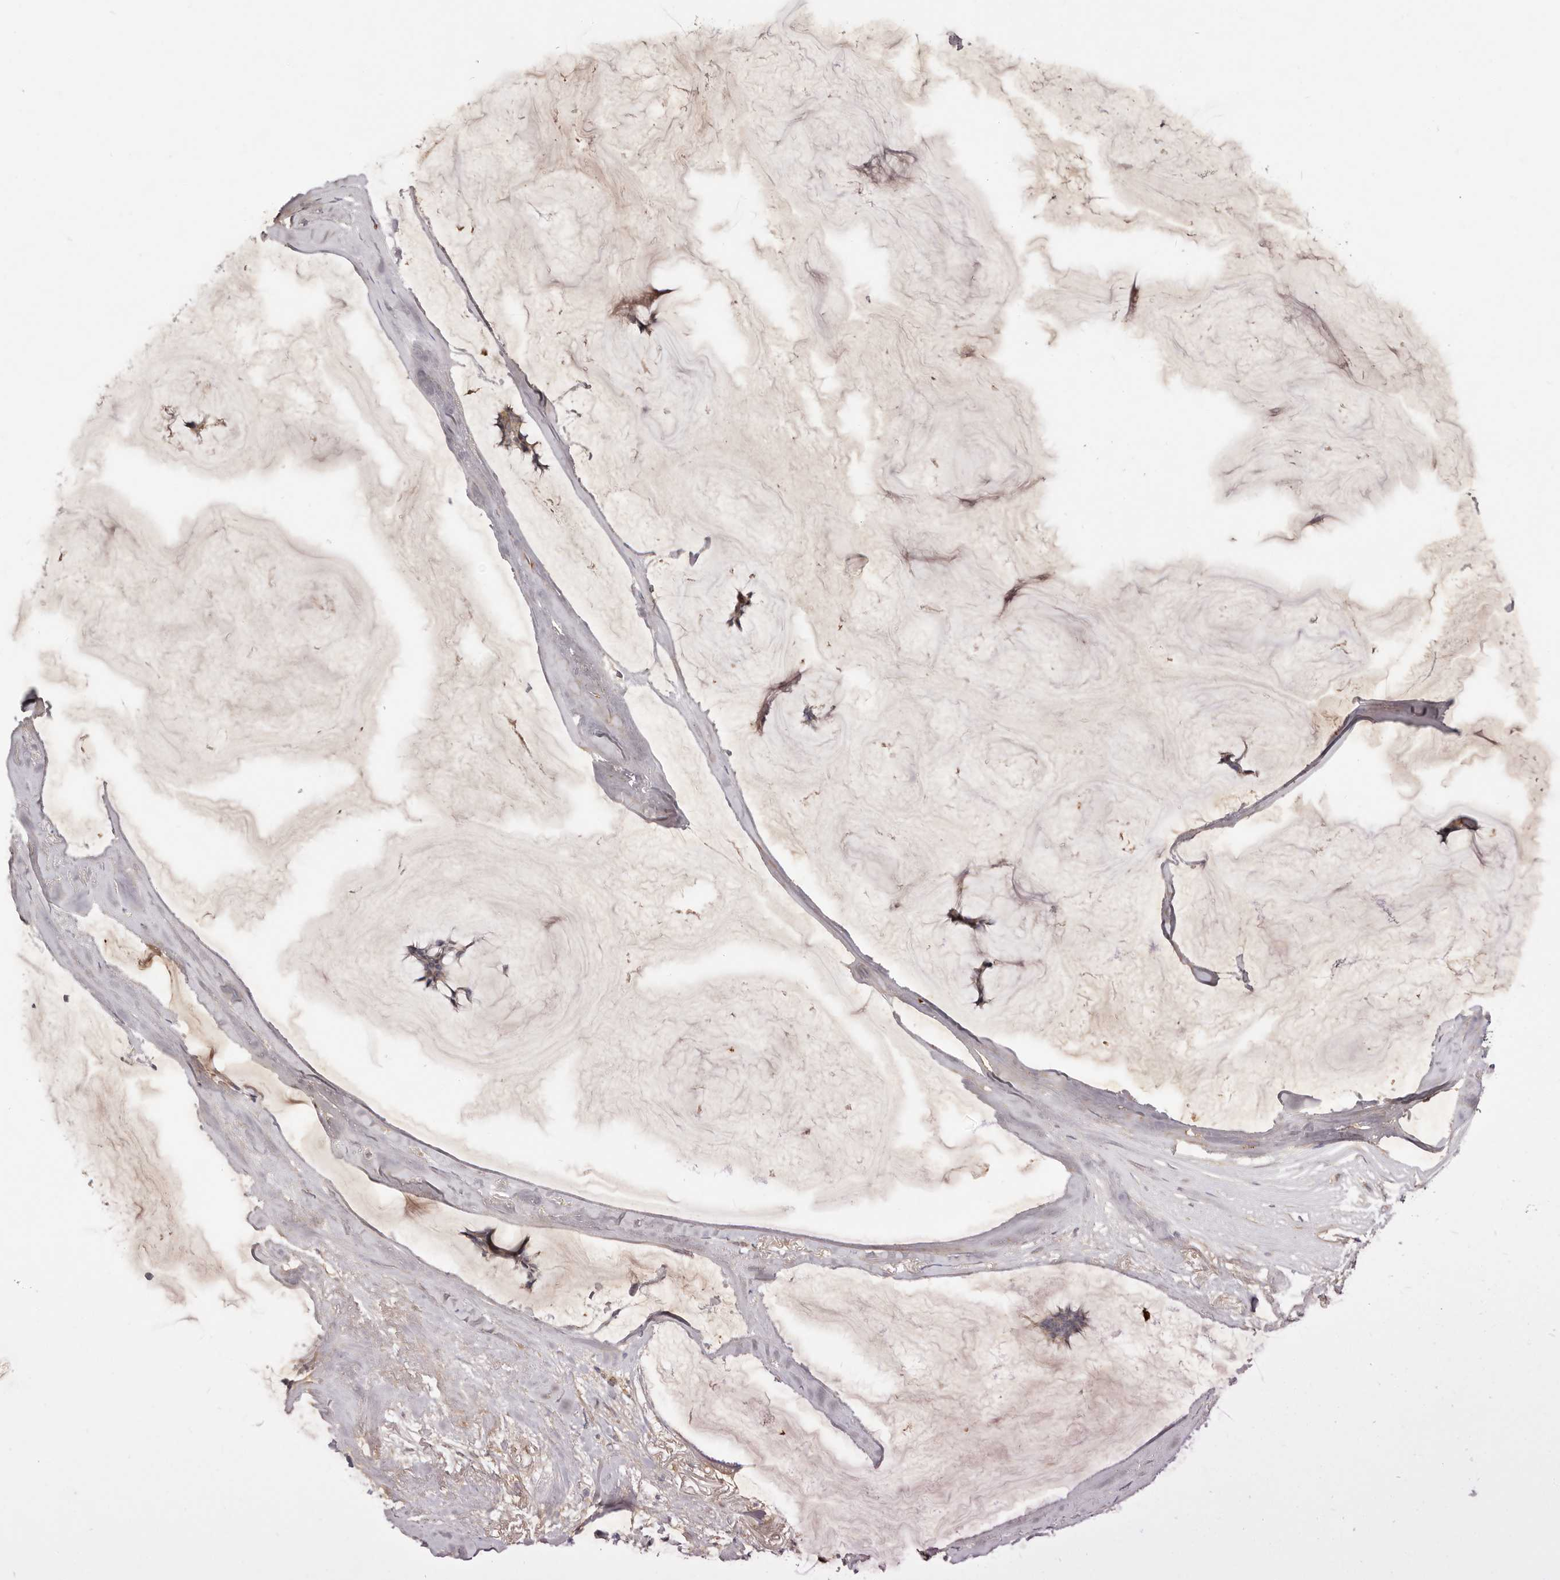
{"staining": {"intensity": "weak", "quantity": ">75%", "location": "cytoplasmic/membranous"}, "tissue": "breast cancer", "cell_type": "Tumor cells", "image_type": "cancer", "snomed": [{"axis": "morphology", "description": "Duct carcinoma"}, {"axis": "topography", "description": "Breast"}], "caption": "Breast cancer (intraductal carcinoma) stained with DAB (3,3'-diaminobenzidine) immunohistochemistry (IHC) exhibits low levels of weak cytoplasmic/membranous positivity in approximately >75% of tumor cells.", "gene": "ADAMTS9", "patient": {"sex": "female", "age": 93}}